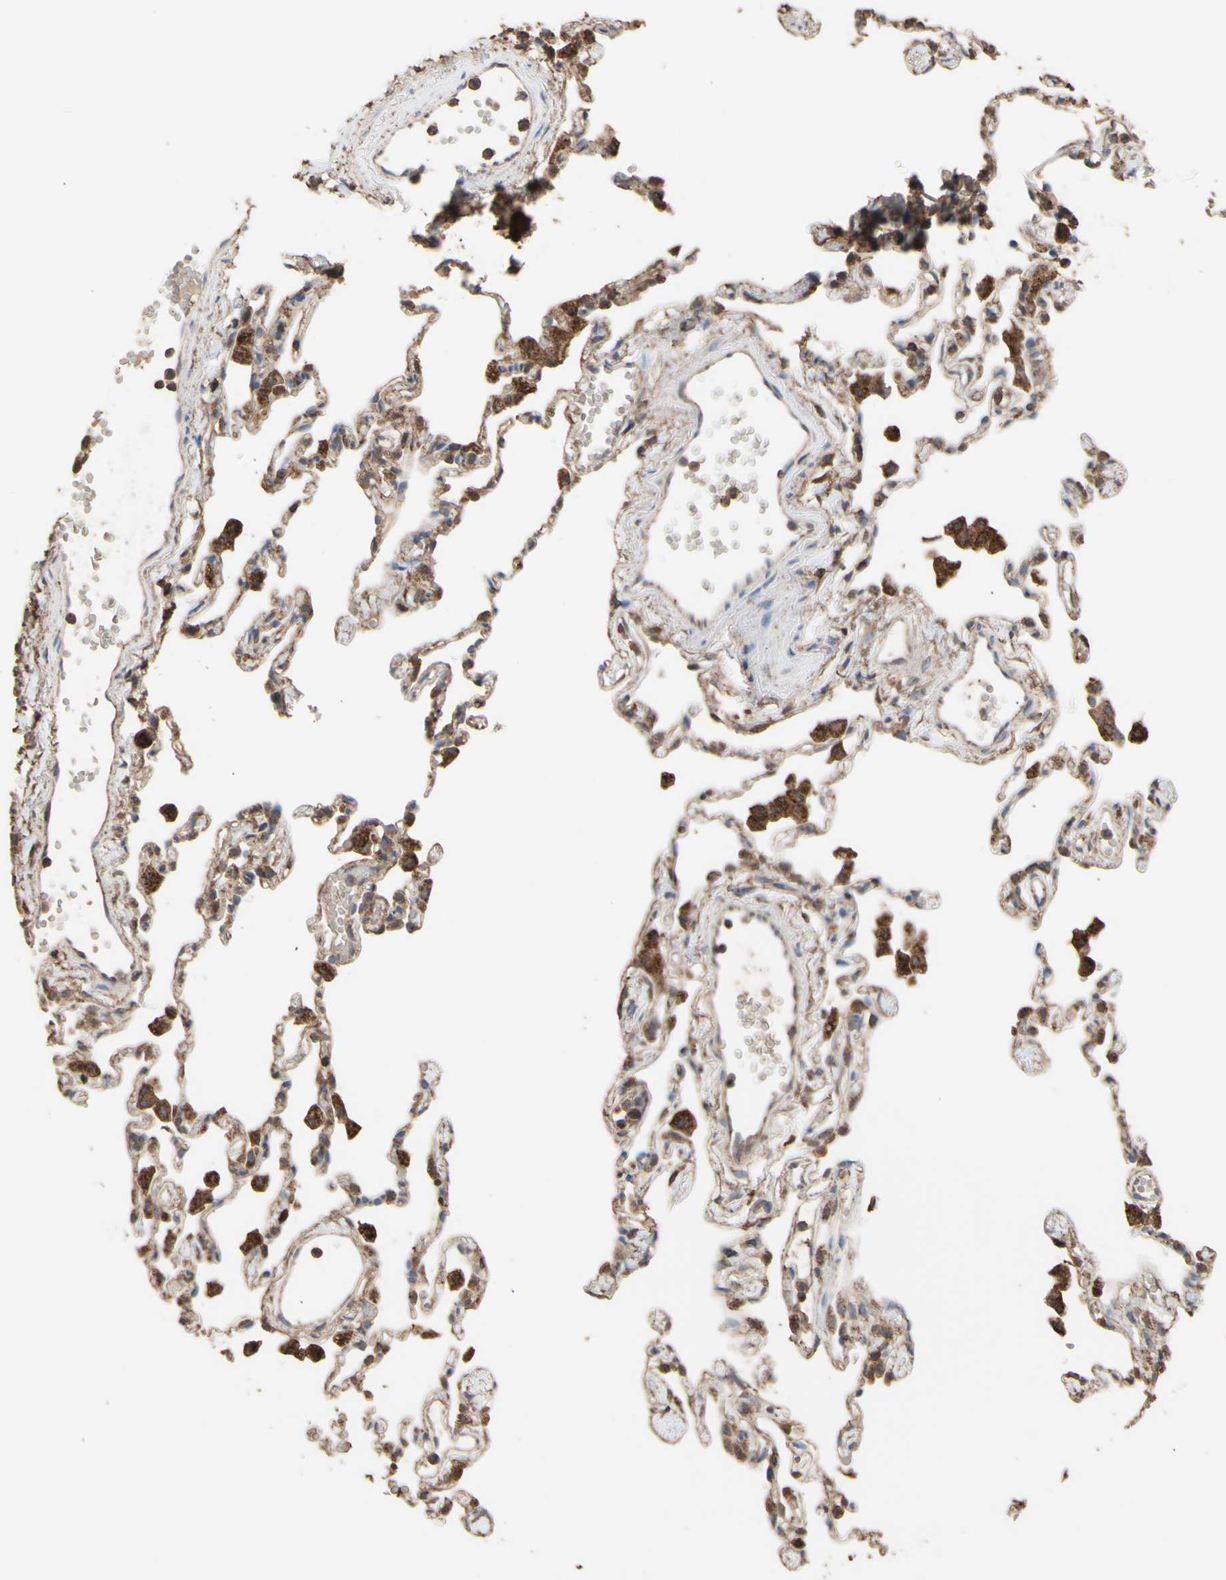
{"staining": {"intensity": "moderate", "quantity": ">75%", "location": "cytoplasmic/membranous"}, "tissue": "lung", "cell_type": "Alveolar cells", "image_type": "normal", "snomed": [{"axis": "morphology", "description": "Normal tissue, NOS"}, {"axis": "topography", "description": "Lung"}], "caption": "A micrograph showing moderate cytoplasmic/membranous positivity in about >75% of alveolar cells in unremarkable lung, as visualized by brown immunohistochemical staining.", "gene": "ALDH9A1", "patient": {"sex": "female", "age": 49}}